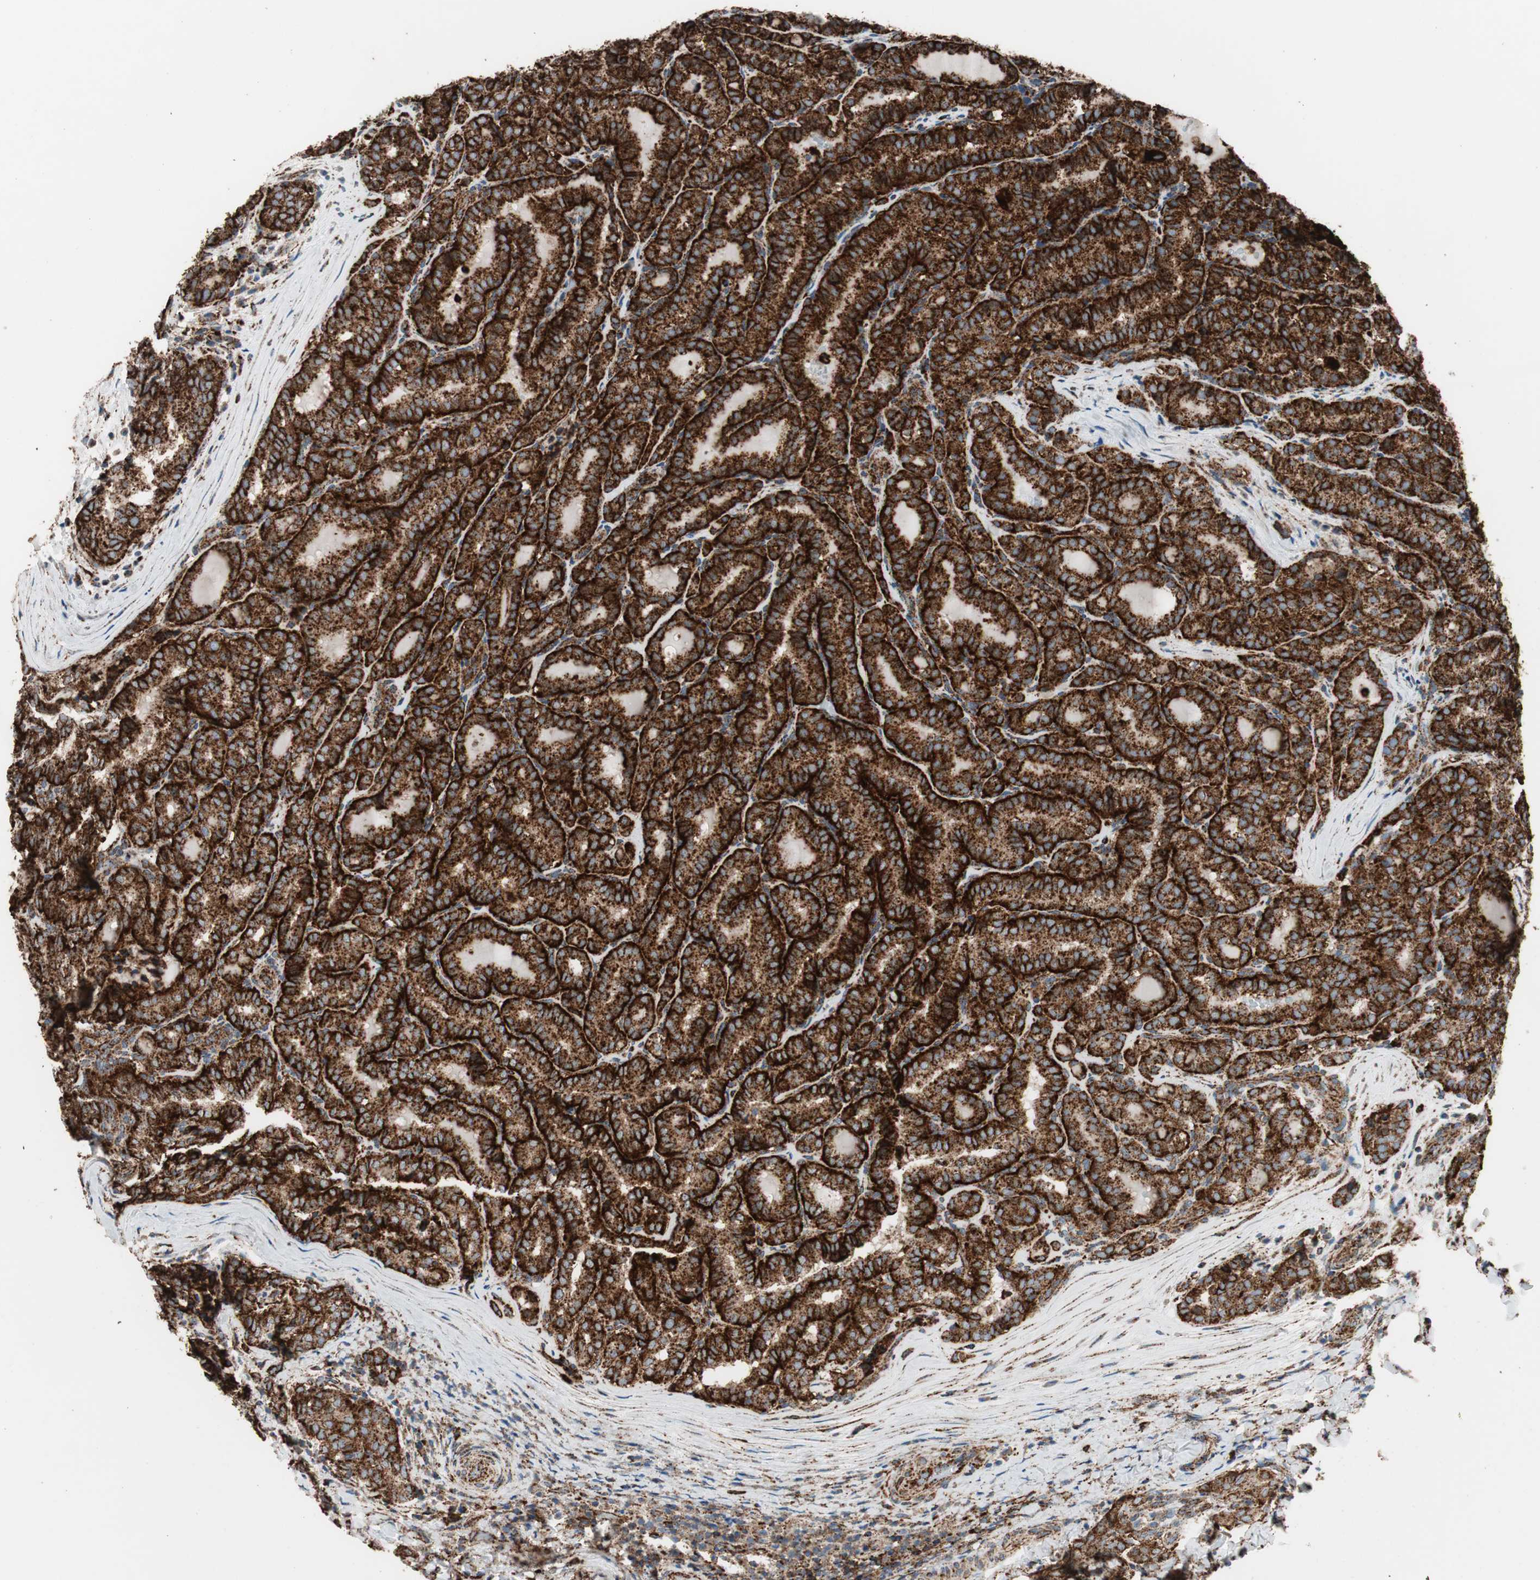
{"staining": {"intensity": "strong", "quantity": ">75%", "location": "cytoplasmic/membranous"}, "tissue": "thyroid cancer", "cell_type": "Tumor cells", "image_type": "cancer", "snomed": [{"axis": "morphology", "description": "Normal tissue, NOS"}, {"axis": "morphology", "description": "Papillary adenocarcinoma, NOS"}, {"axis": "topography", "description": "Thyroid gland"}], "caption": "Protein staining by immunohistochemistry reveals strong cytoplasmic/membranous staining in approximately >75% of tumor cells in papillary adenocarcinoma (thyroid).", "gene": "LAMP1", "patient": {"sex": "female", "age": 30}}